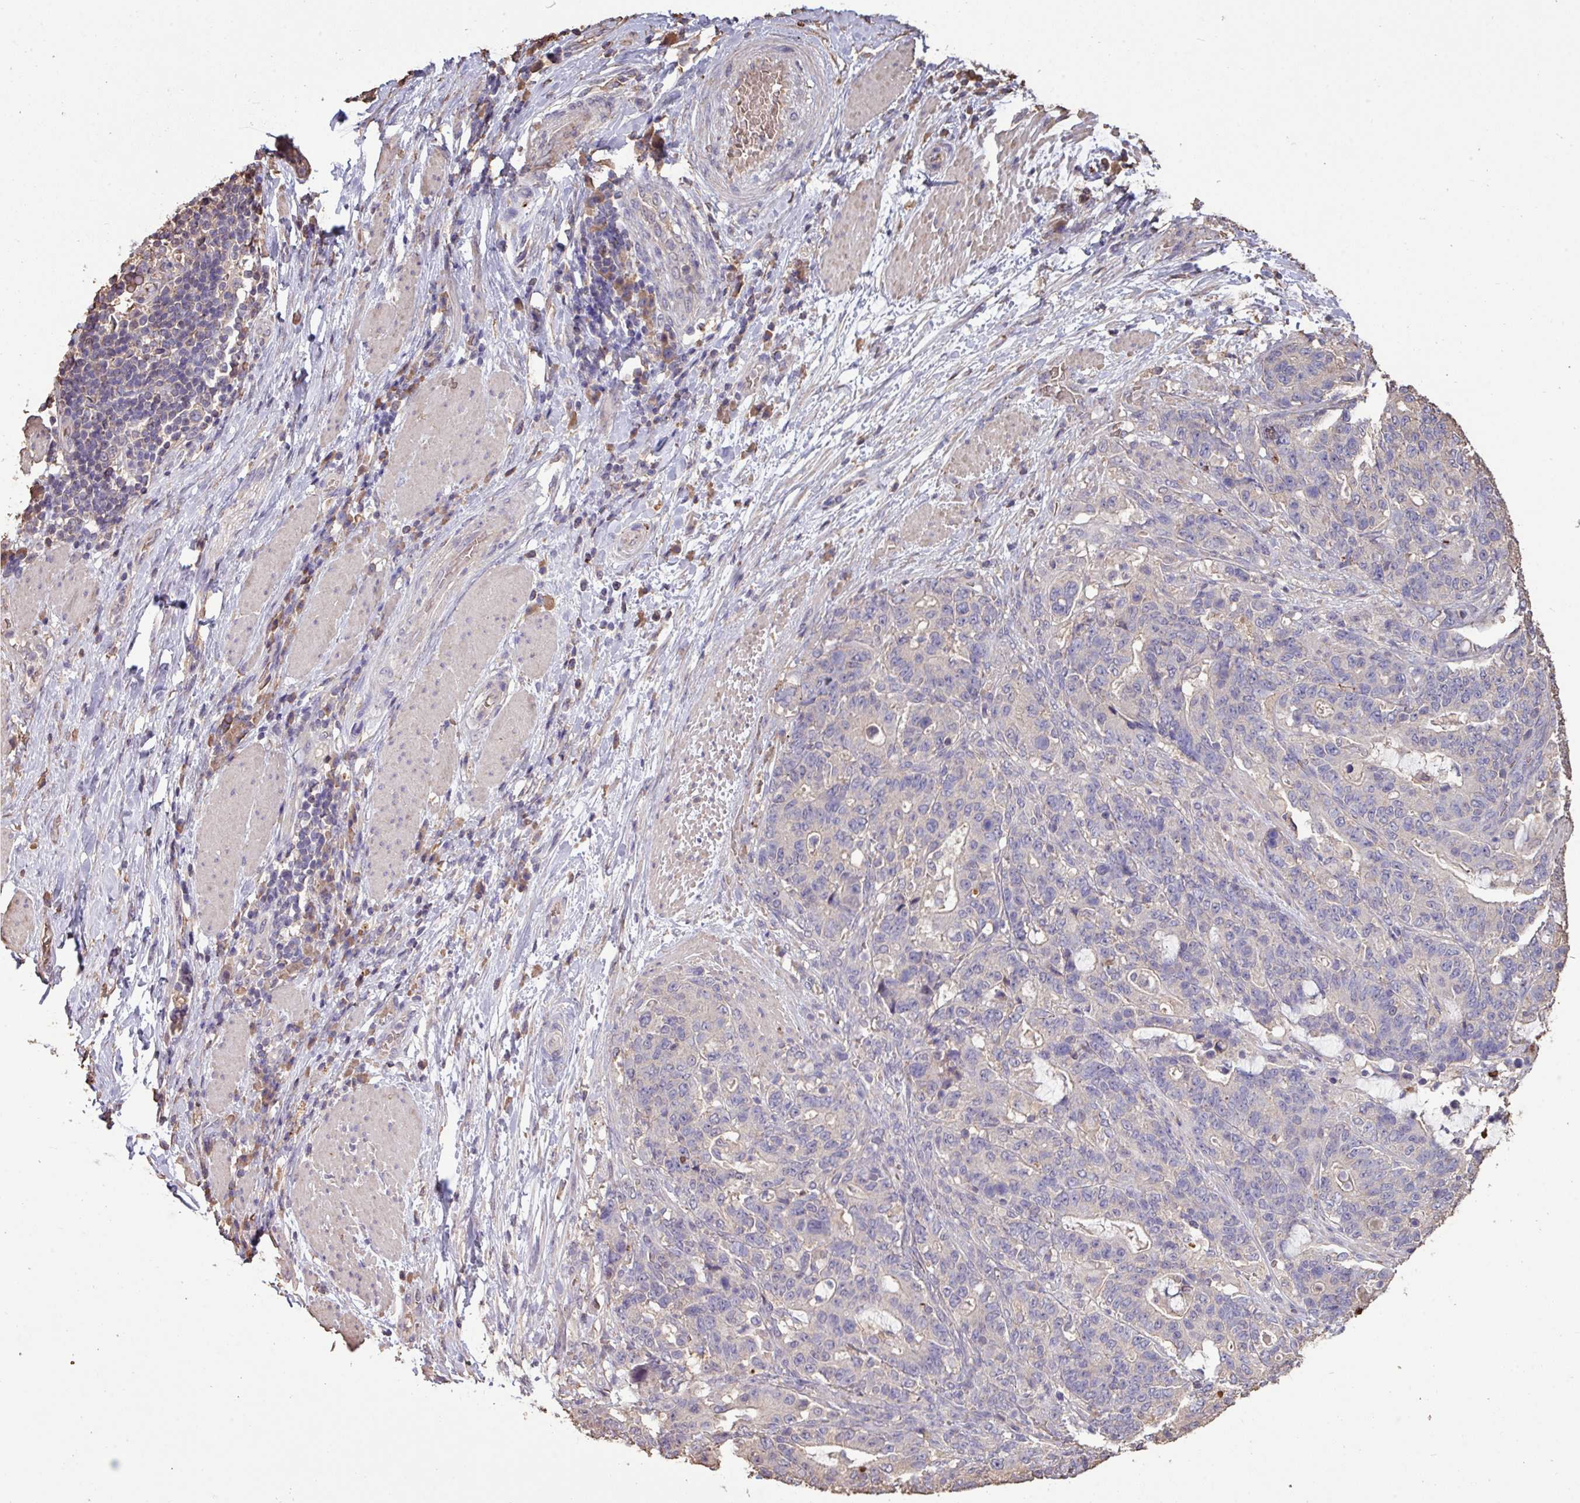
{"staining": {"intensity": "negative", "quantity": "none", "location": "none"}, "tissue": "stomach cancer", "cell_type": "Tumor cells", "image_type": "cancer", "snomed": [{"axis": "morphology", "description": "Normal tissue, NOS"}, {"axis": "morphology", "description": "Adenocarcinoma, NOS"}, {"axis": "topography", "description": "Stomach"}], "caption": "Tumor cells are negative for brown protein staining in stomach cancer (adenocarcinoma).", "gene": "CAMK2B", "patient": {"sex": "female", "age": 64}}